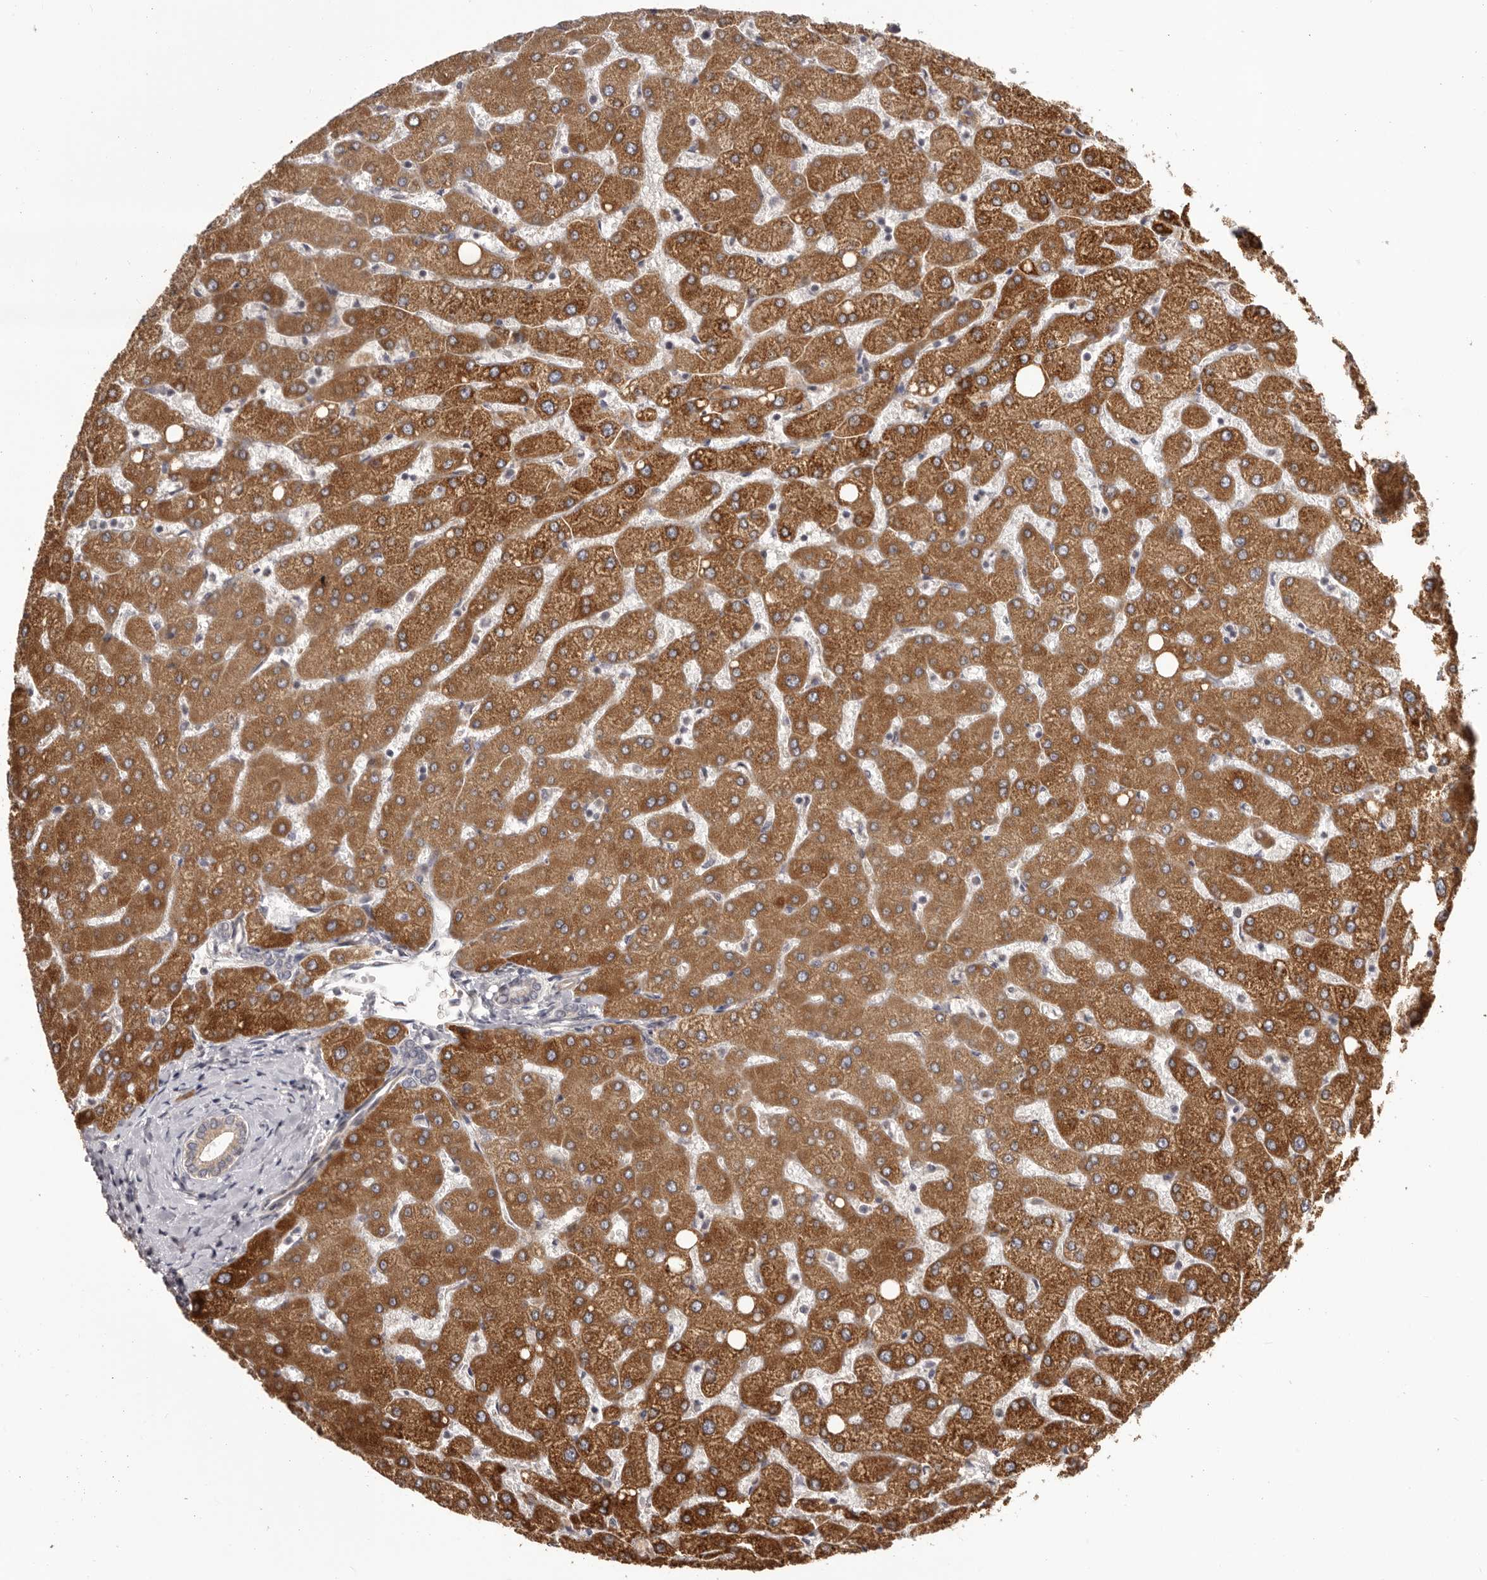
{"staining": {"intensity": "negative", "quantity": "none", "location": "none"}, "tissue": "liver", "cell_type": "Cholangiocytes", "image_type": "normal", "snomed": [{"axis": "morphology", "description": "Normal tissue, NOS"}, {"axis": "topography", "description": "Liver"}], "caption": "Immunohistochemistry micrograph of unremarkable liver stained for a protein (brown), which shows no positivity in cholangiocytes.", "gene": "HRH1", "patient": {"sex": "female", "age": 54}}